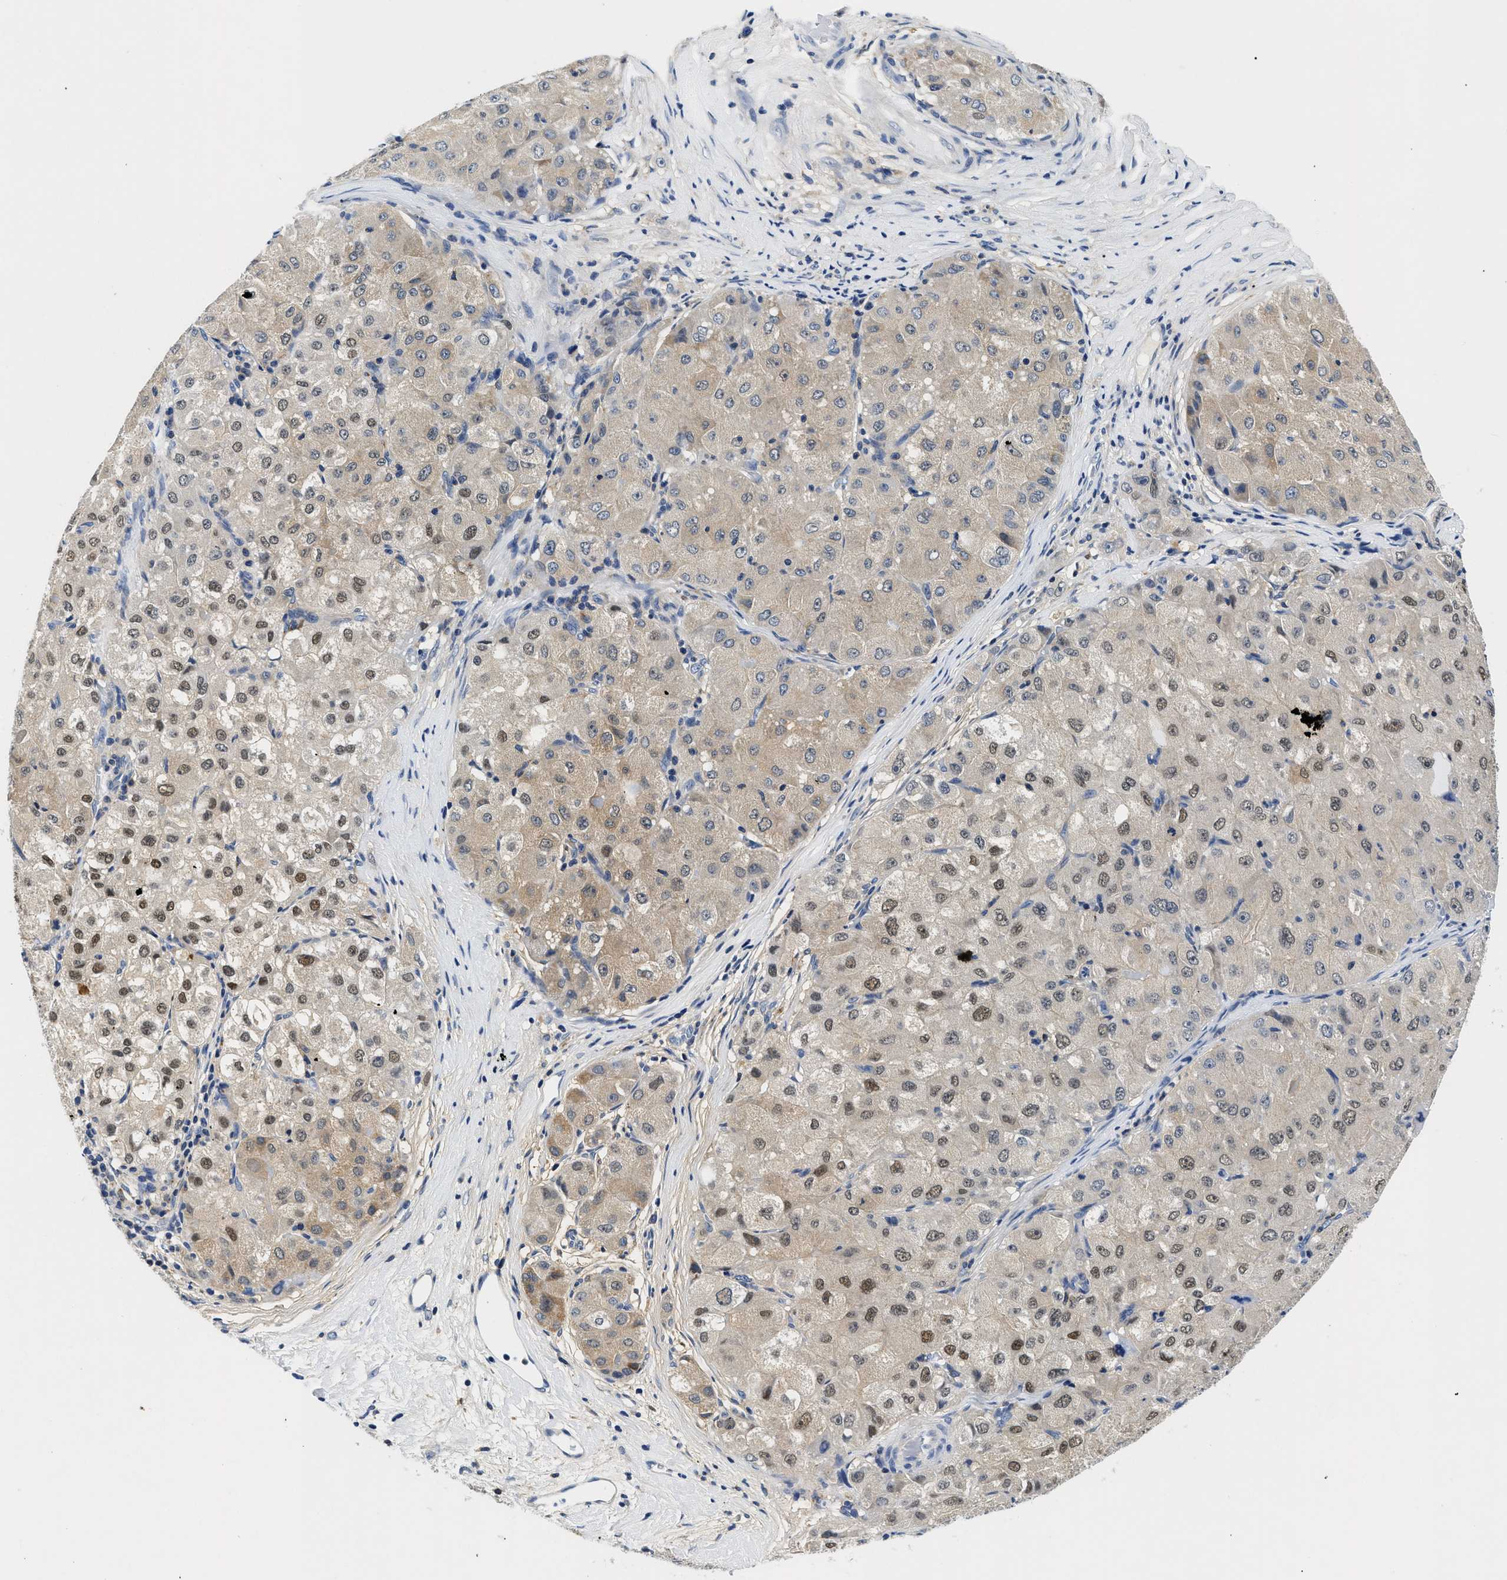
{"staining": {"intensity": "weak", "quantity": "25%-75%", "location": "cytoplasmic/membranous,nuclear"}, "tissue": "liver cancer", "cell_type": "Tumor cells", "image_type": "cancer", "snomed": [{"axis": "morphology", "description": "Carcinoma, Hepatocellular, NOS"}, {"axis": "topography", "description": "Liver"}], "caption": "This photomicrograph reveals IHC staining of liver cancer, with low weak cytoplasmic/membranous and nuclear staining in approximately 25%-75% of tumor cells.", "gene": "MEA1", "patient": {"sex": "male", "age": 80}}